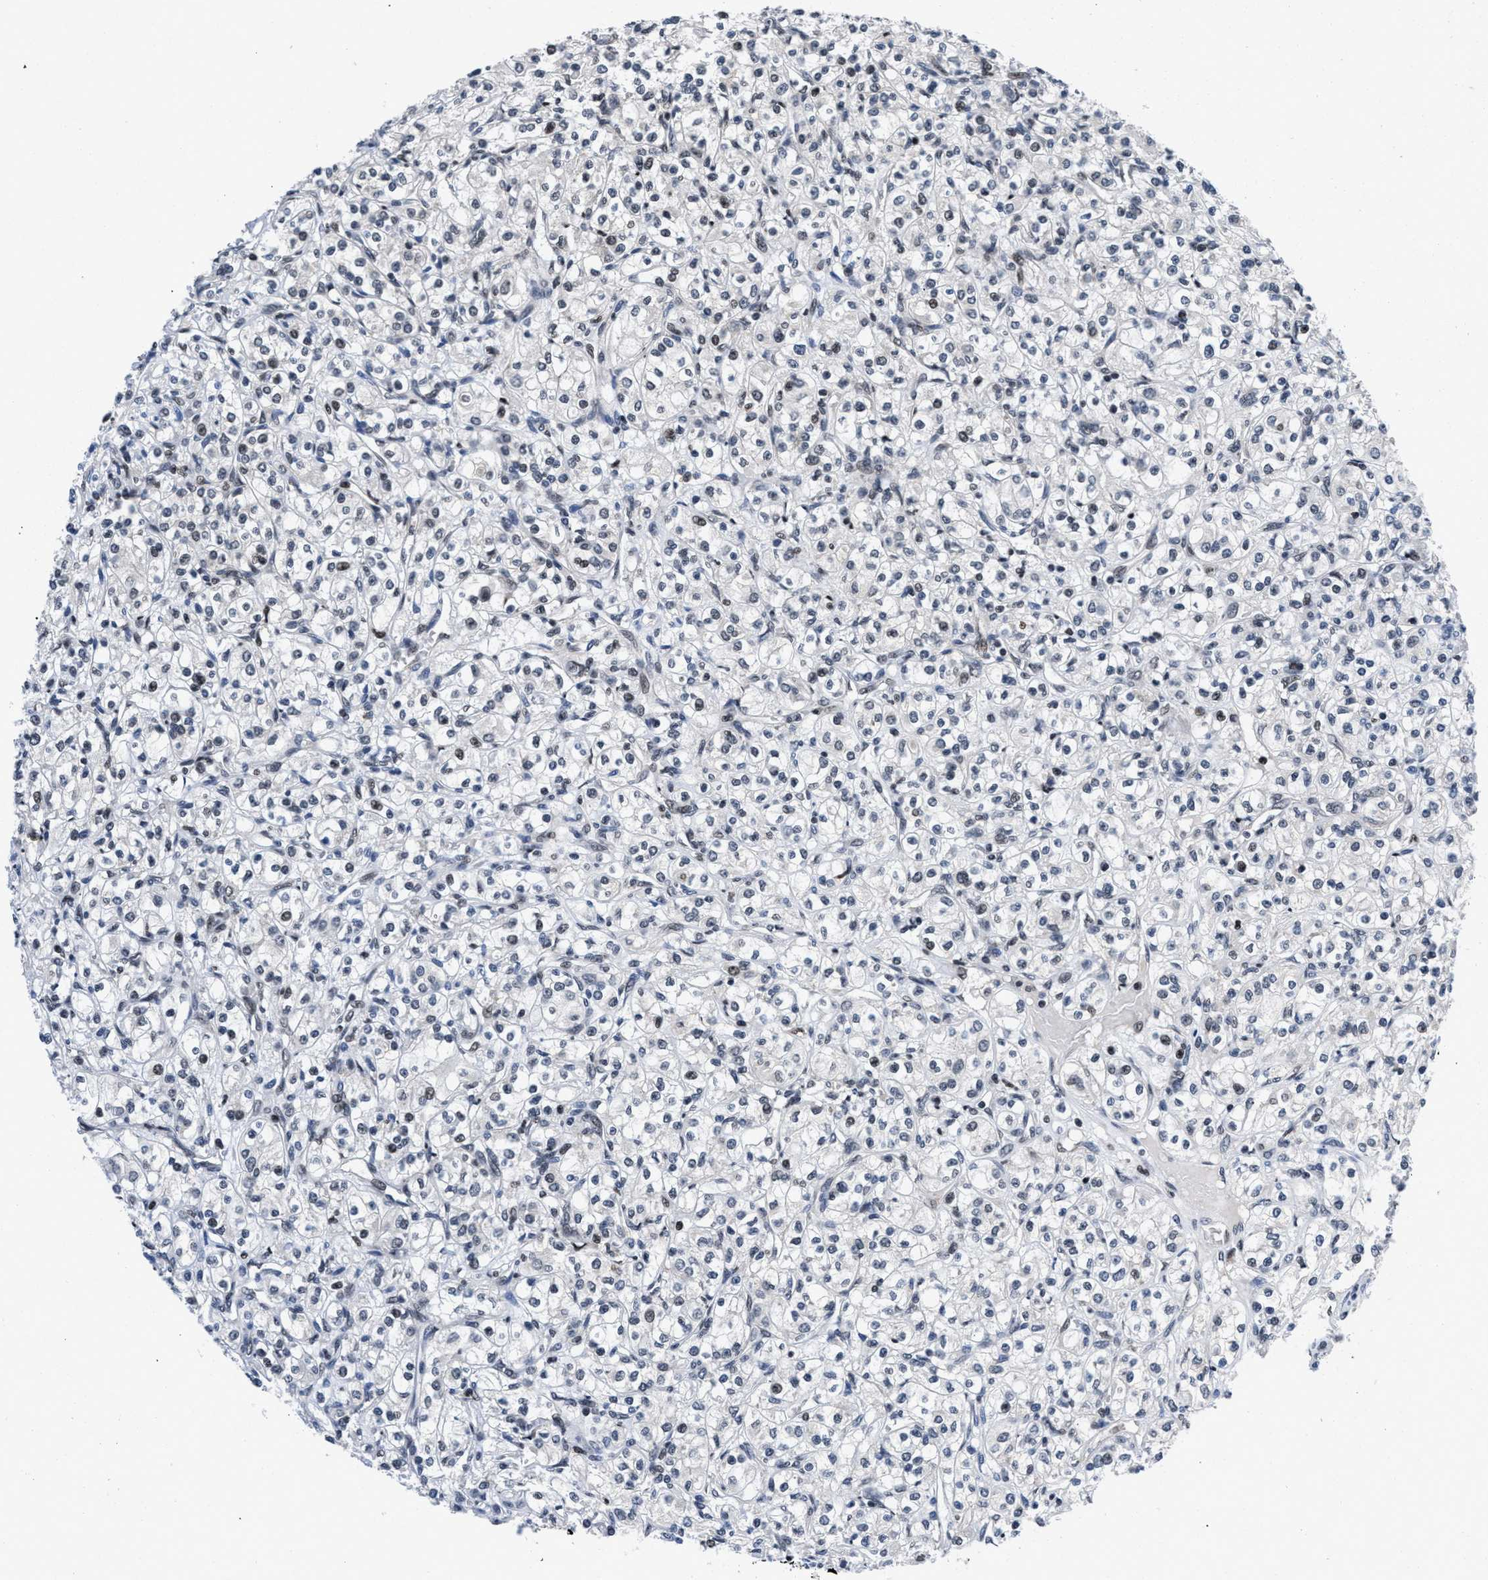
{"staining": {"intensity": "weak", "quantity": "<25%", "location": "nuclear"}, "tissue": "renal cancer", "cell_type": "Tumor cells", "image_type": "cancer", "snomed": [{"axis": "morphology", "description": "Adenocarcinoma, NOS"}, {"axis": "topography", "description": "Kidney"}], "caption": "IHC image of human renal cancer (adenocarcinoma) stained for a protein (brown), which demonstrates no expression in tumor cells.", "gene": "WDR81", "patient": {"sex": "male", "age": 77}}